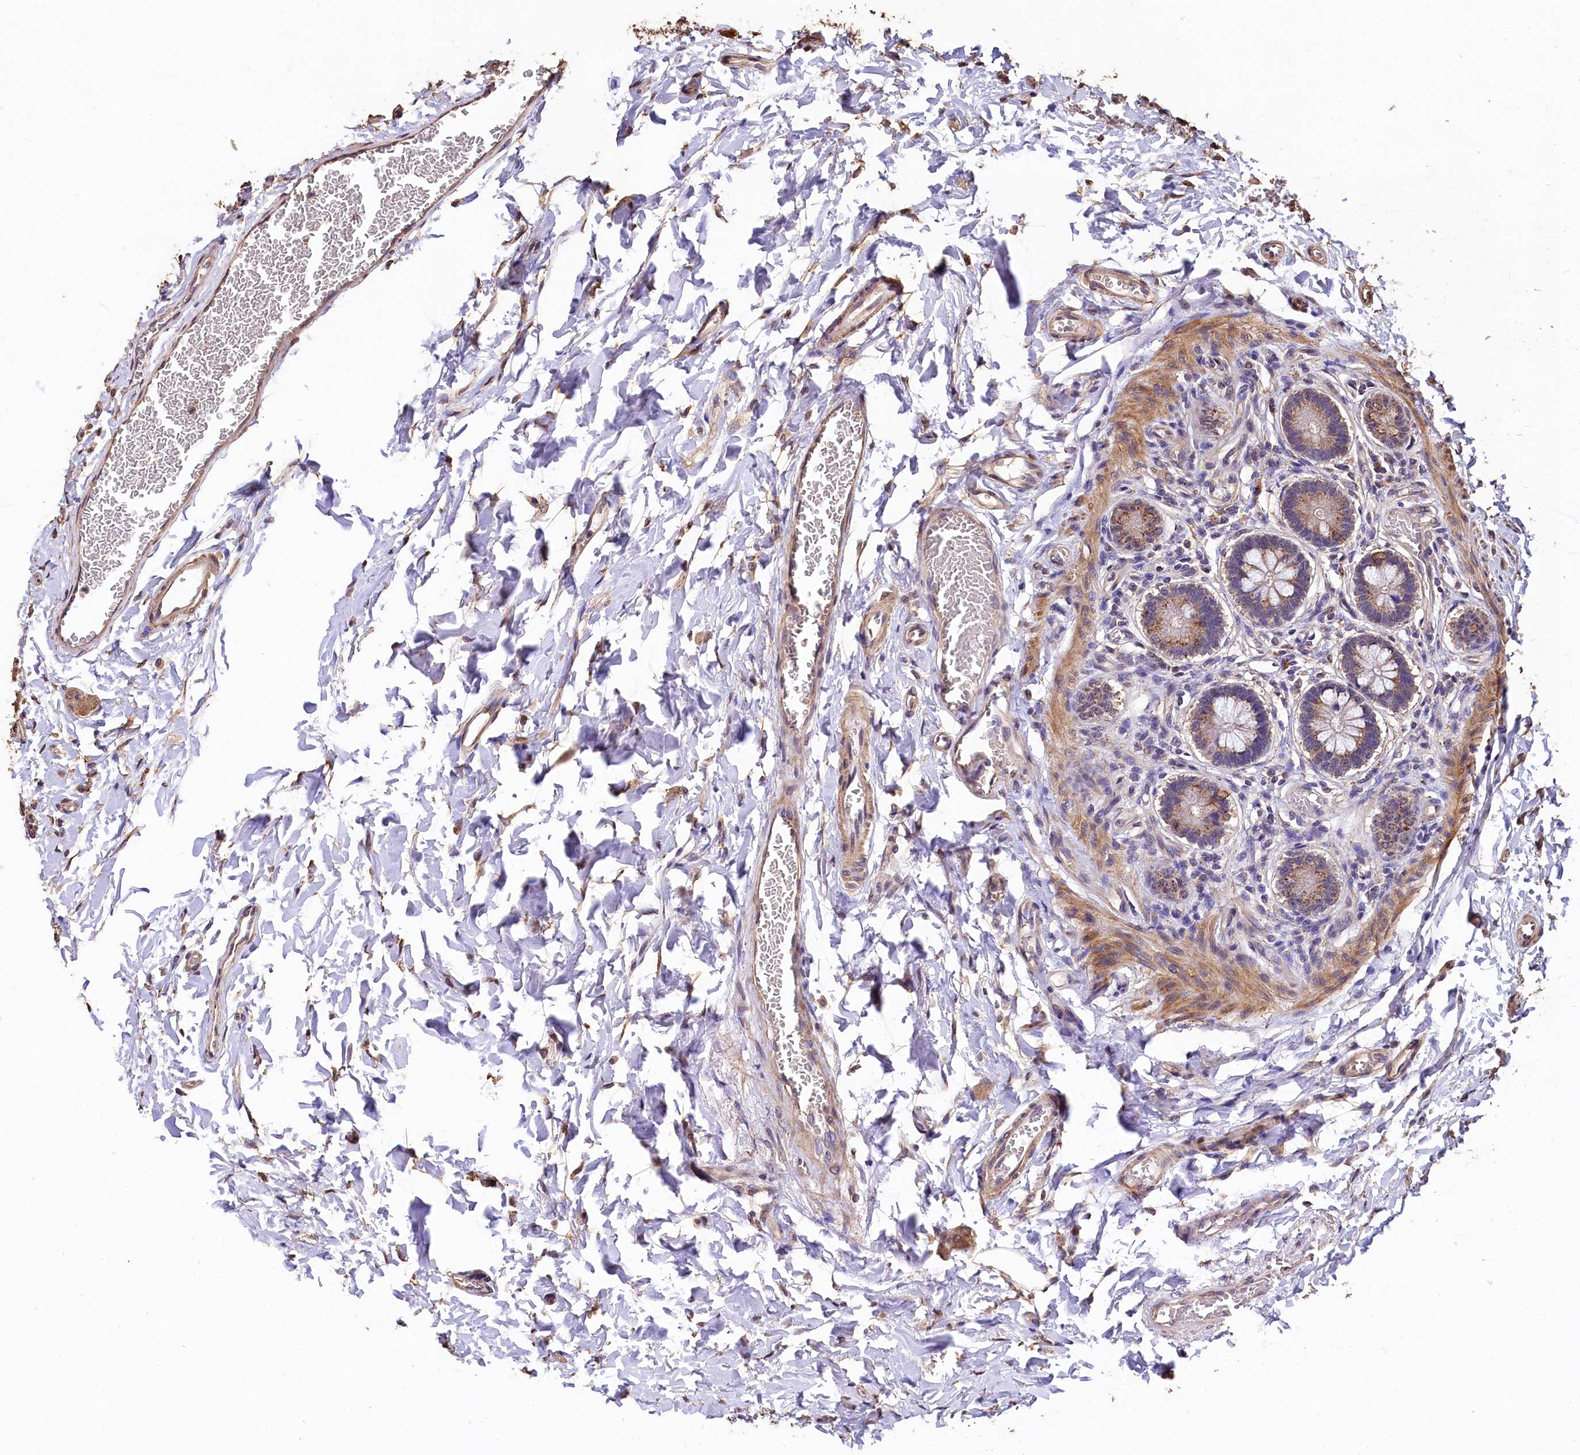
{"staining": {"intensity": "strong", "quantity": ">75%", "location": "cytoplasmic/membranous"}, "tissue": "small intestine", "cell_type": "Glandular cells", "image_type": "normal", "snomed": [{"axis": "morphology", "description": "Normal tissue, NOS"}, {"axis": "topography", "description": "Small intestine"}], "caption": "Immunohistochemical staining of unremarkable small intestine reveals high levels of strong cytoplasmic/membranous positivity in approximately >75% of glandular cells. (IHC, brightfield microscopy, high magnification).", "gene": "LSM4", "patient": {"sex": "male", "age": 52}}